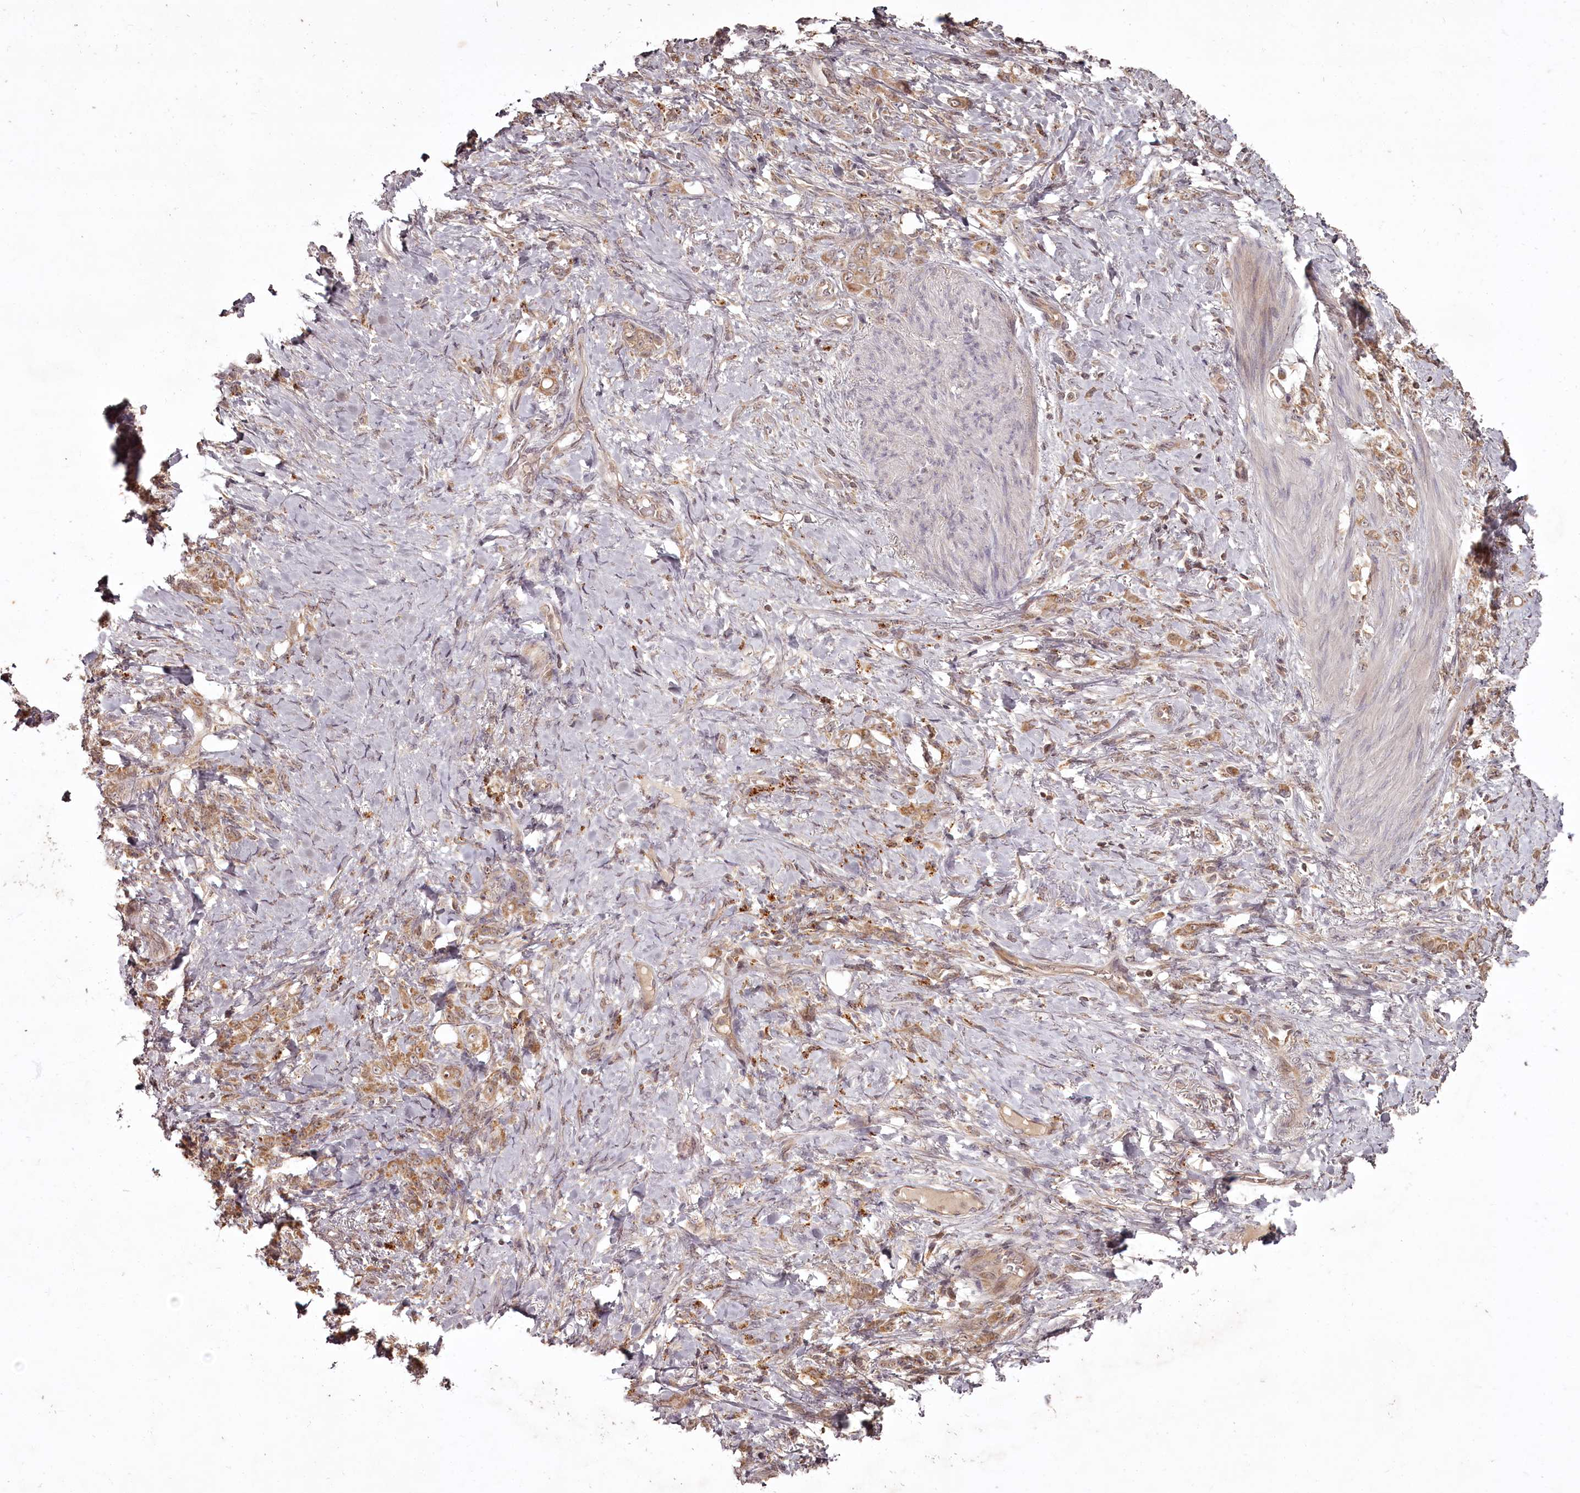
{"staining": {"intensity": "moderate", "quantity": ">75%", "location": "cytoplasmic/membranous"}, "tissue": "stomach cancer", "cell_type": "Tumor cells", "image_type": "cancer", "snomed": [{"axis": "morphology", "description": "Adenocarcinoma, NOS"}, {"axis": "topography", "description": "Stomach"}], "caption": "High-magnification brightfield microscopy of stomach cancer stained with DAB (3,3'-diaminobenzidine) (brown) and counterstained with hematoxylin (blue). tumor cells exhibit moderate cytoplasmic/membranous expression is appreciated in about>75% of cells. Using DAB (3,3'-diaminobenzidine) (brown) and hematoxylin (blue) stains, captured at high magnification using brightfield microscopy.", "gene": "PCBP2", "patient": {"sex": "female", "age": 79}}